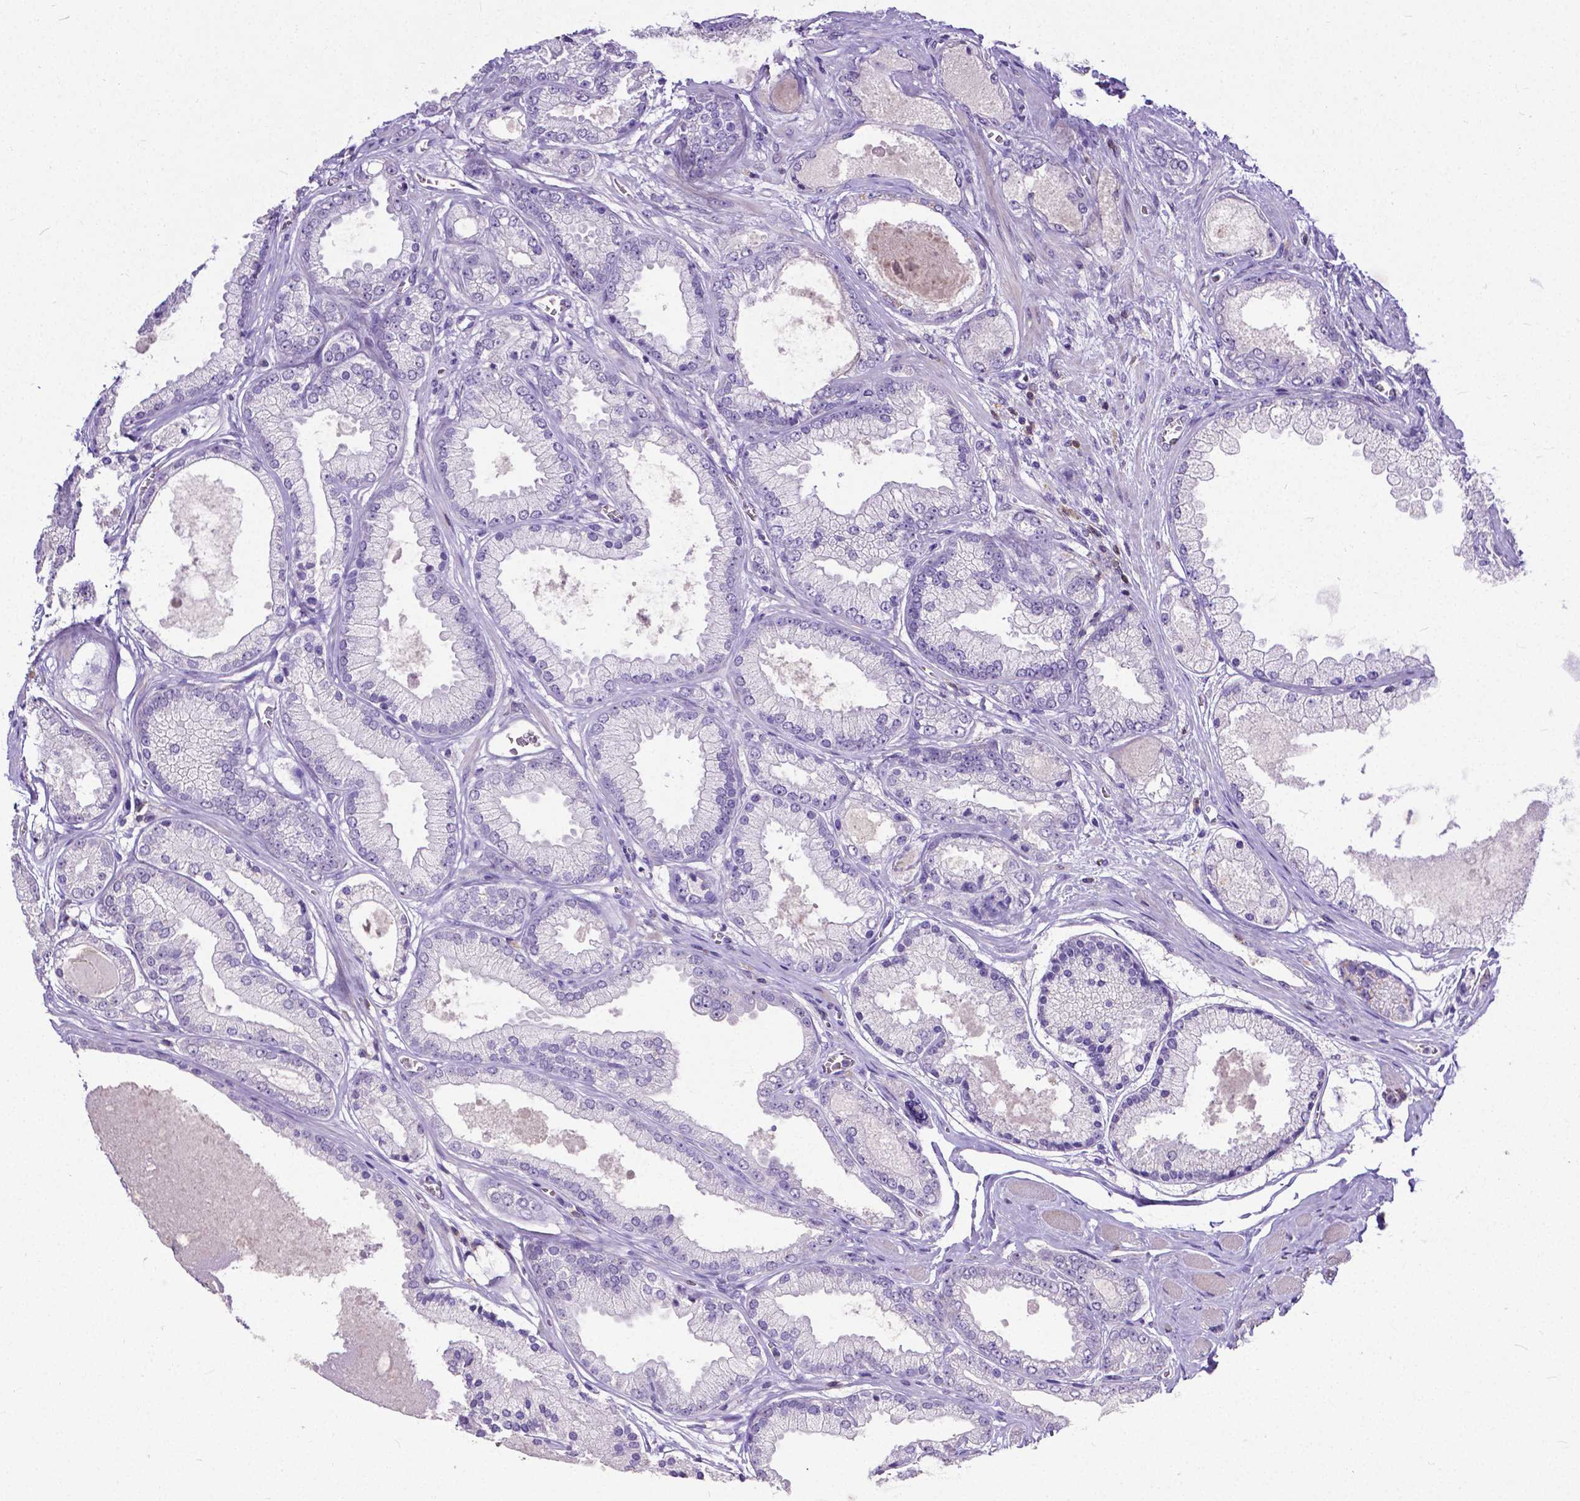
{"staining": {"intensity": "negative", "quantity": "none", "location": "none"}, "tissue": "prostate cancer", "cell_type": "Tumor cells", "image_type": "cancer", "snomed": [{"axis": "morphology", "description": "Adenocarcinoma, High grade"}, {"axis": "topography", "description": "Prostate"}], "caption": "An image of human high-grade adenocarcinoma (prostate) is negative for staining in tumor cells.", "gene": "CD4", "patient": {"sex": "male", "age": 67}}